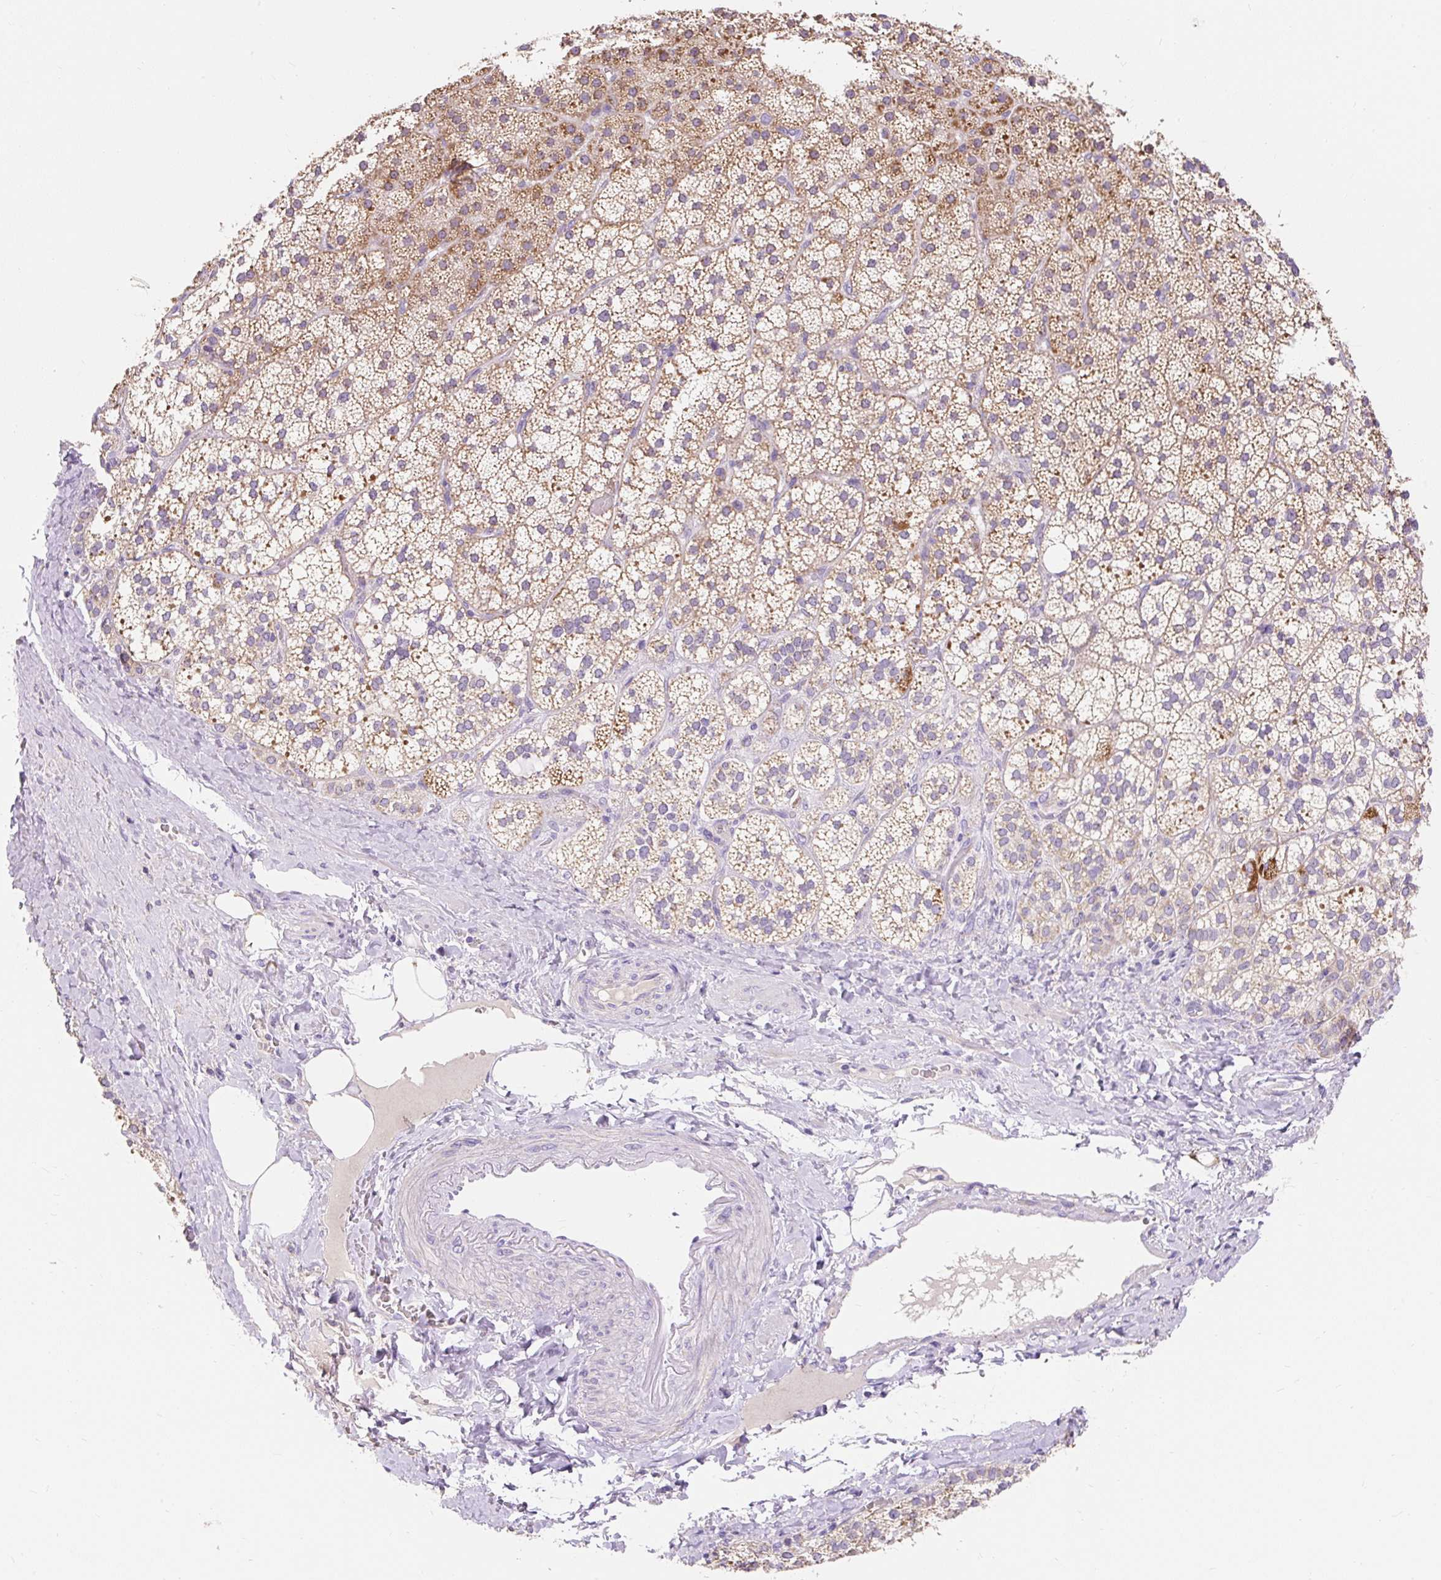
{"staining": {"intensity": "moderate", "quantity": ">75%", "location": "cytoplasmic/membranous"}, "tissue": "adrenal gland", "cell_type": "Glandular cells", "image_type": "normal", "snomed": [{"axis": "morphology", "description": "Normal tissue, NOS"}, {"axis": "topography", "description": "Adrenal gland"}], "caption": "DAB (3,3'-diaminobenzidine) immunohistochemical staining of normal adrenal gland shows moderate cytoplasmic/membranous protein positivity in about >75% of glandular cells.", "gene": "PMAIP1", "patient": {"sex": "male", "age": 53}}